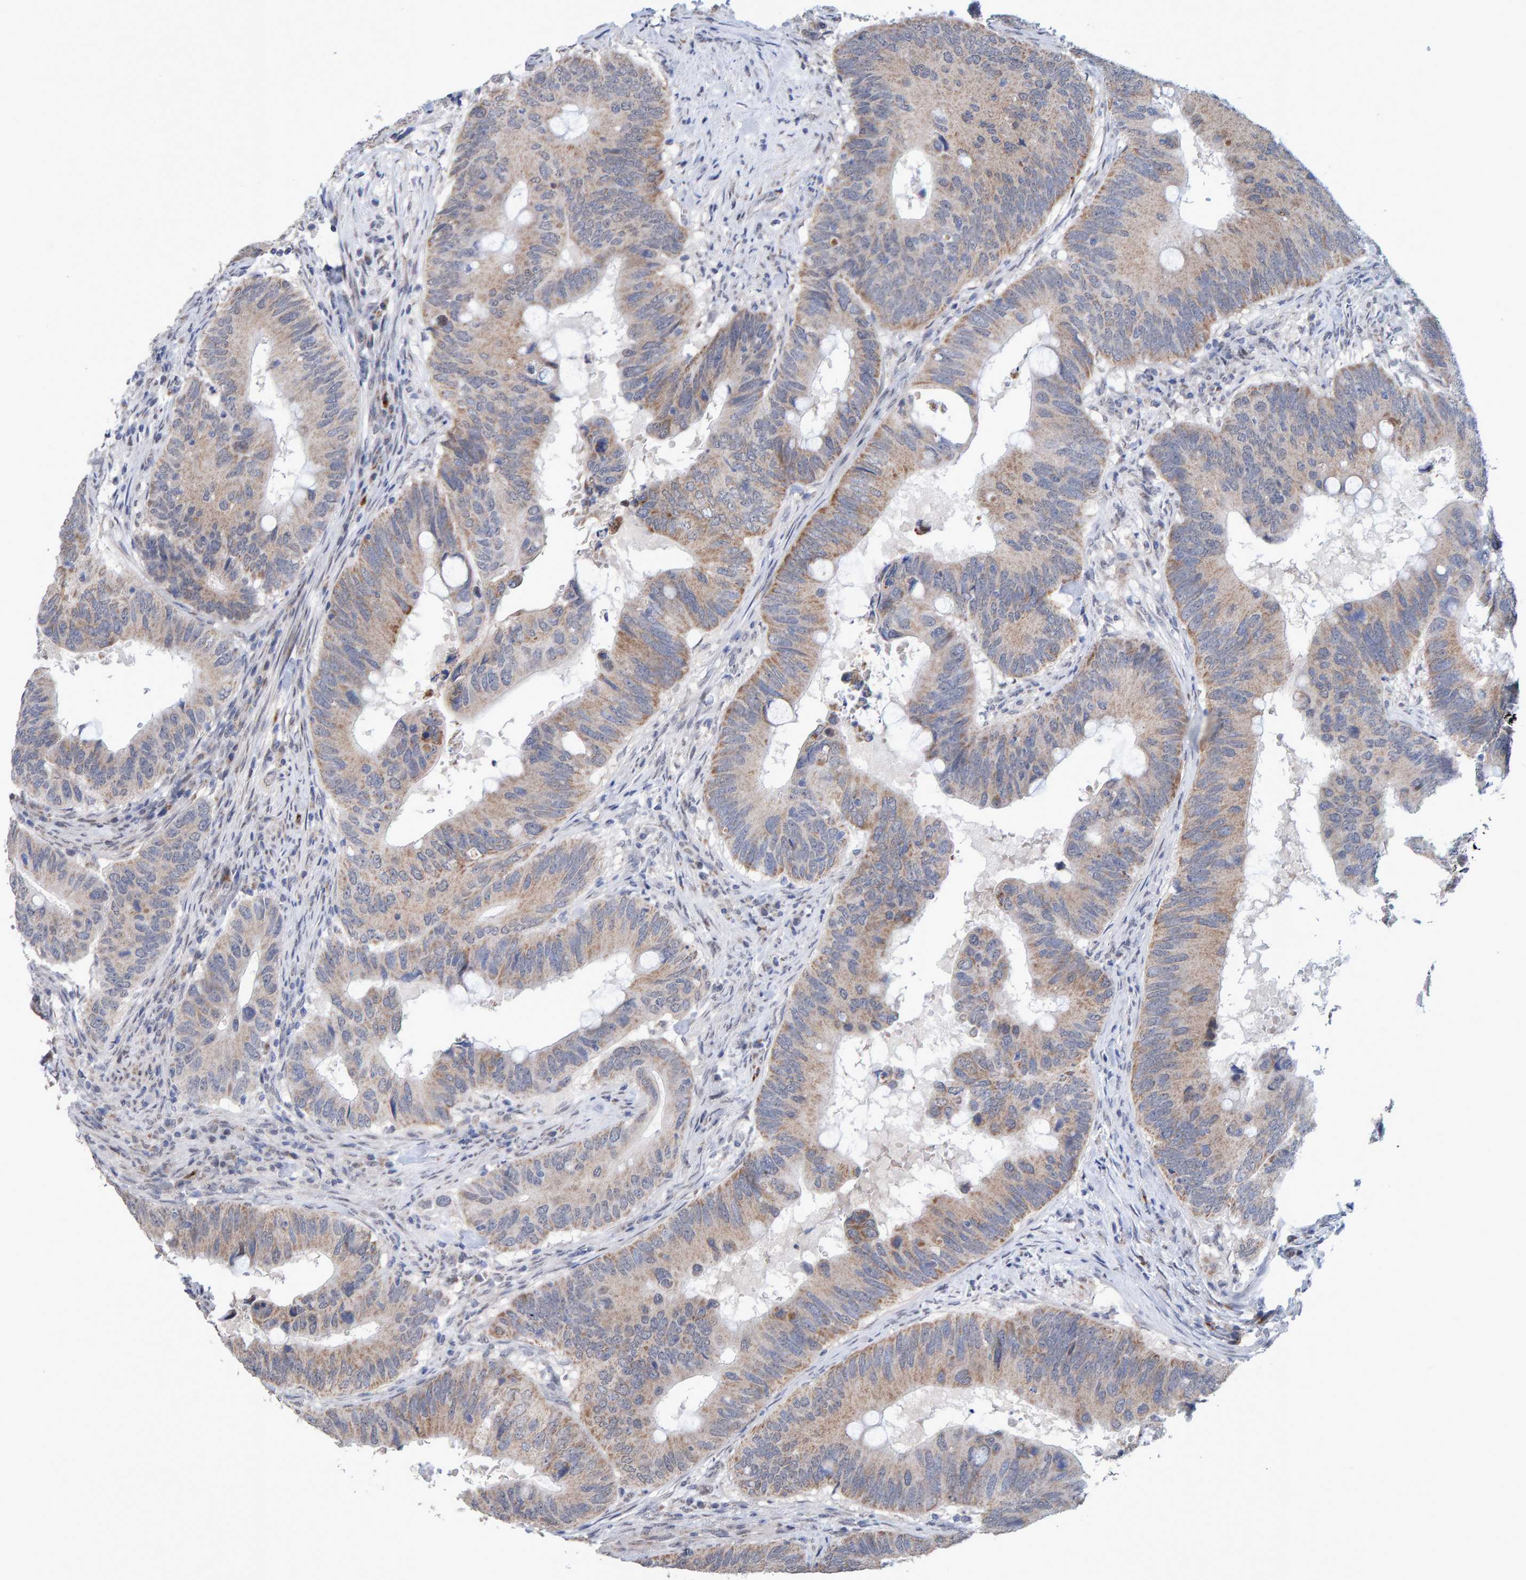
{"staining": {"intensity": "weak", "quantity": ">75%", "location": "cytoplasmic/membranous"}, "tissue": "colorectal cancer", "cell_type": "Tumor cells", "image_type": "cancer", "snomed": [{"axis": "morphology", "description": "Adenocarcinoma, NOS"}, {"axis": "topography", "description": "Colon"}], "caption": "Colorectal adenocarcinoma stained for a protein displays weak cytoplasmic/membranous positivity in tumor cells.", "gene": "USP43", "patient": {"sex": "male", "age": 71}}